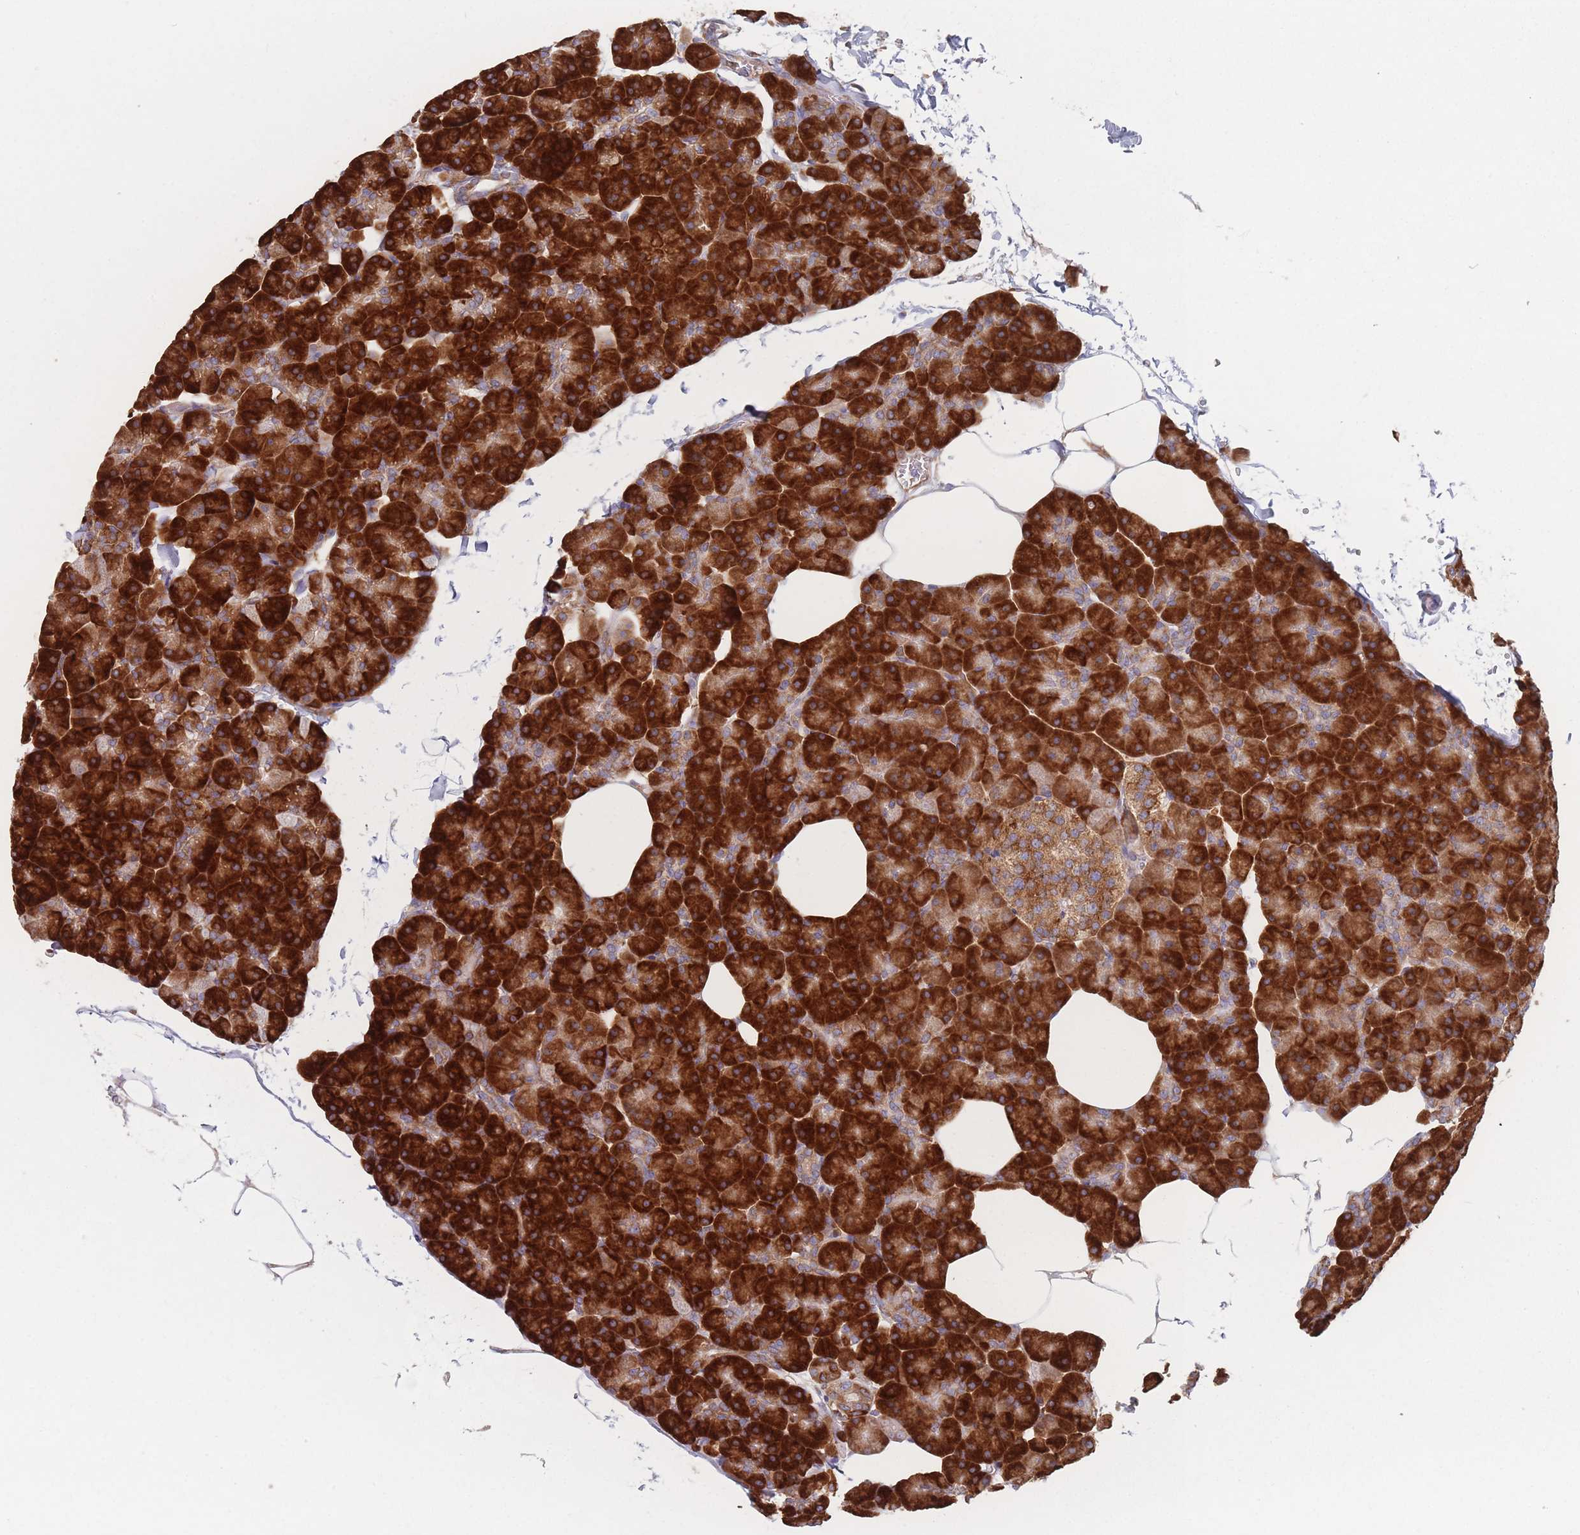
{"staining": {"intensity": "strong", "quantity": ">75%", "location": "cytoplasmic/membranous"}, "tissue": "pancreas", "cell_type": "Exocrine glandular cells", "image_type": "normal", "snomed": [{"axis": "morphology", "description": "Normal tissue, NOS"}, {"axis": "topography", "description": "Pancreas"}], "caption": "Brown immunohistochemical staining in normal human pancreas displays strong cytoplasmic/membranous expression in about >75% of exocrine glandular cells.", "gene": "EEF1B2", "patient": {"sex": "male", "age": 35}}